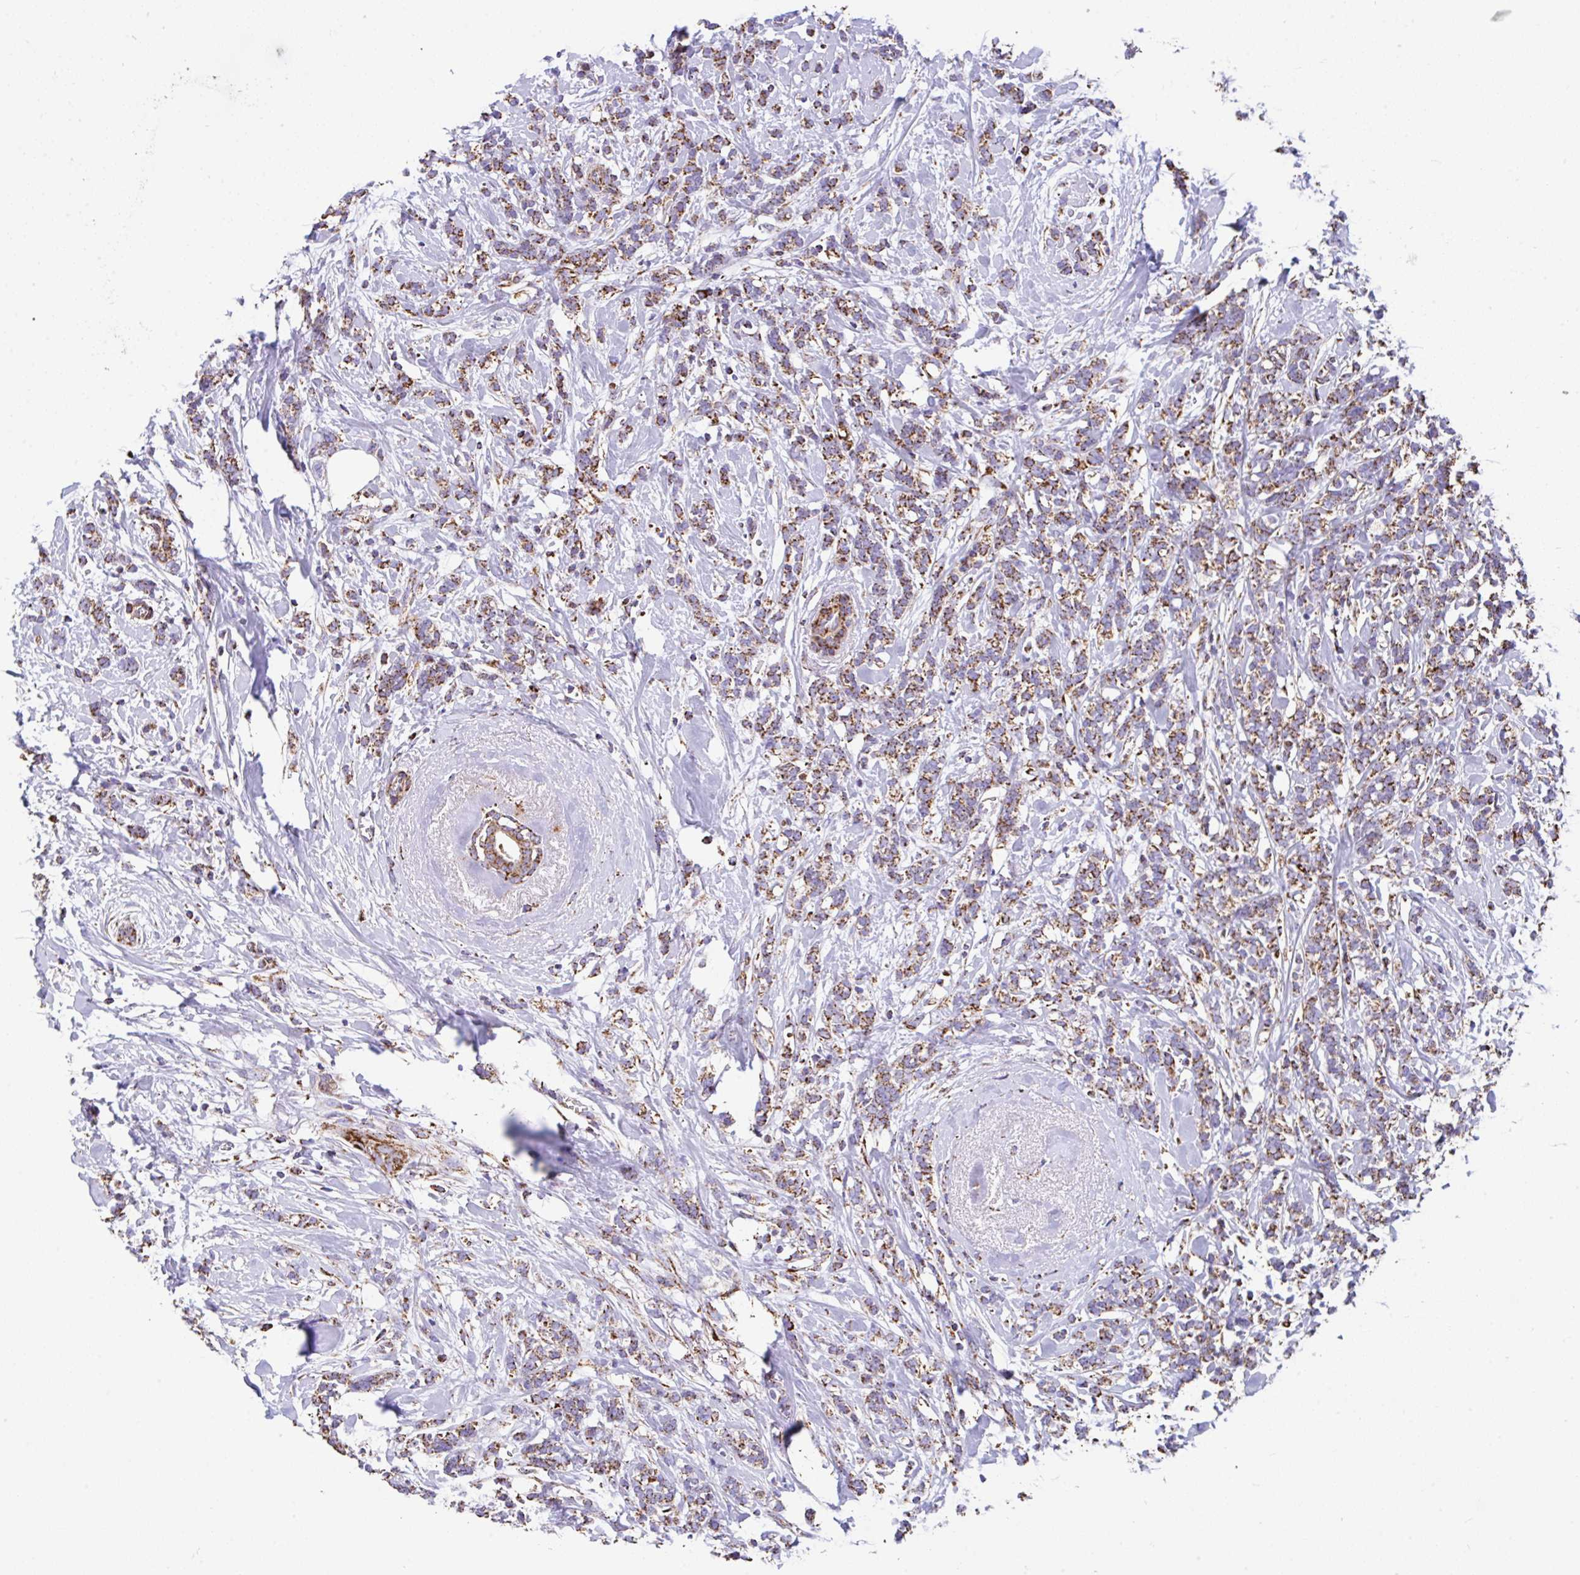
{"staining": {"intensity": "strong", "quantity": ">75%", "location": "cytoplasmic/membranous"}, "tissue": "breast cancer", "cell_type": "Tumor cells", "image_type": "cancer", "snomed": [{"axis": "morphology", "description": "Lobular carcinoma"}, {"axis": "topography", "description": "Breast"}], "caption": "Immunohistochemistry (DAB (3,3'-diaminobenzidine)) staining of breast lobular carcinoma demonstrates strong cytoplasmic/membranous protein positivity in about >75% of tumor cells.", "gene": "ANKRD33B", "patient": {"sex": "female", "age": 59}}